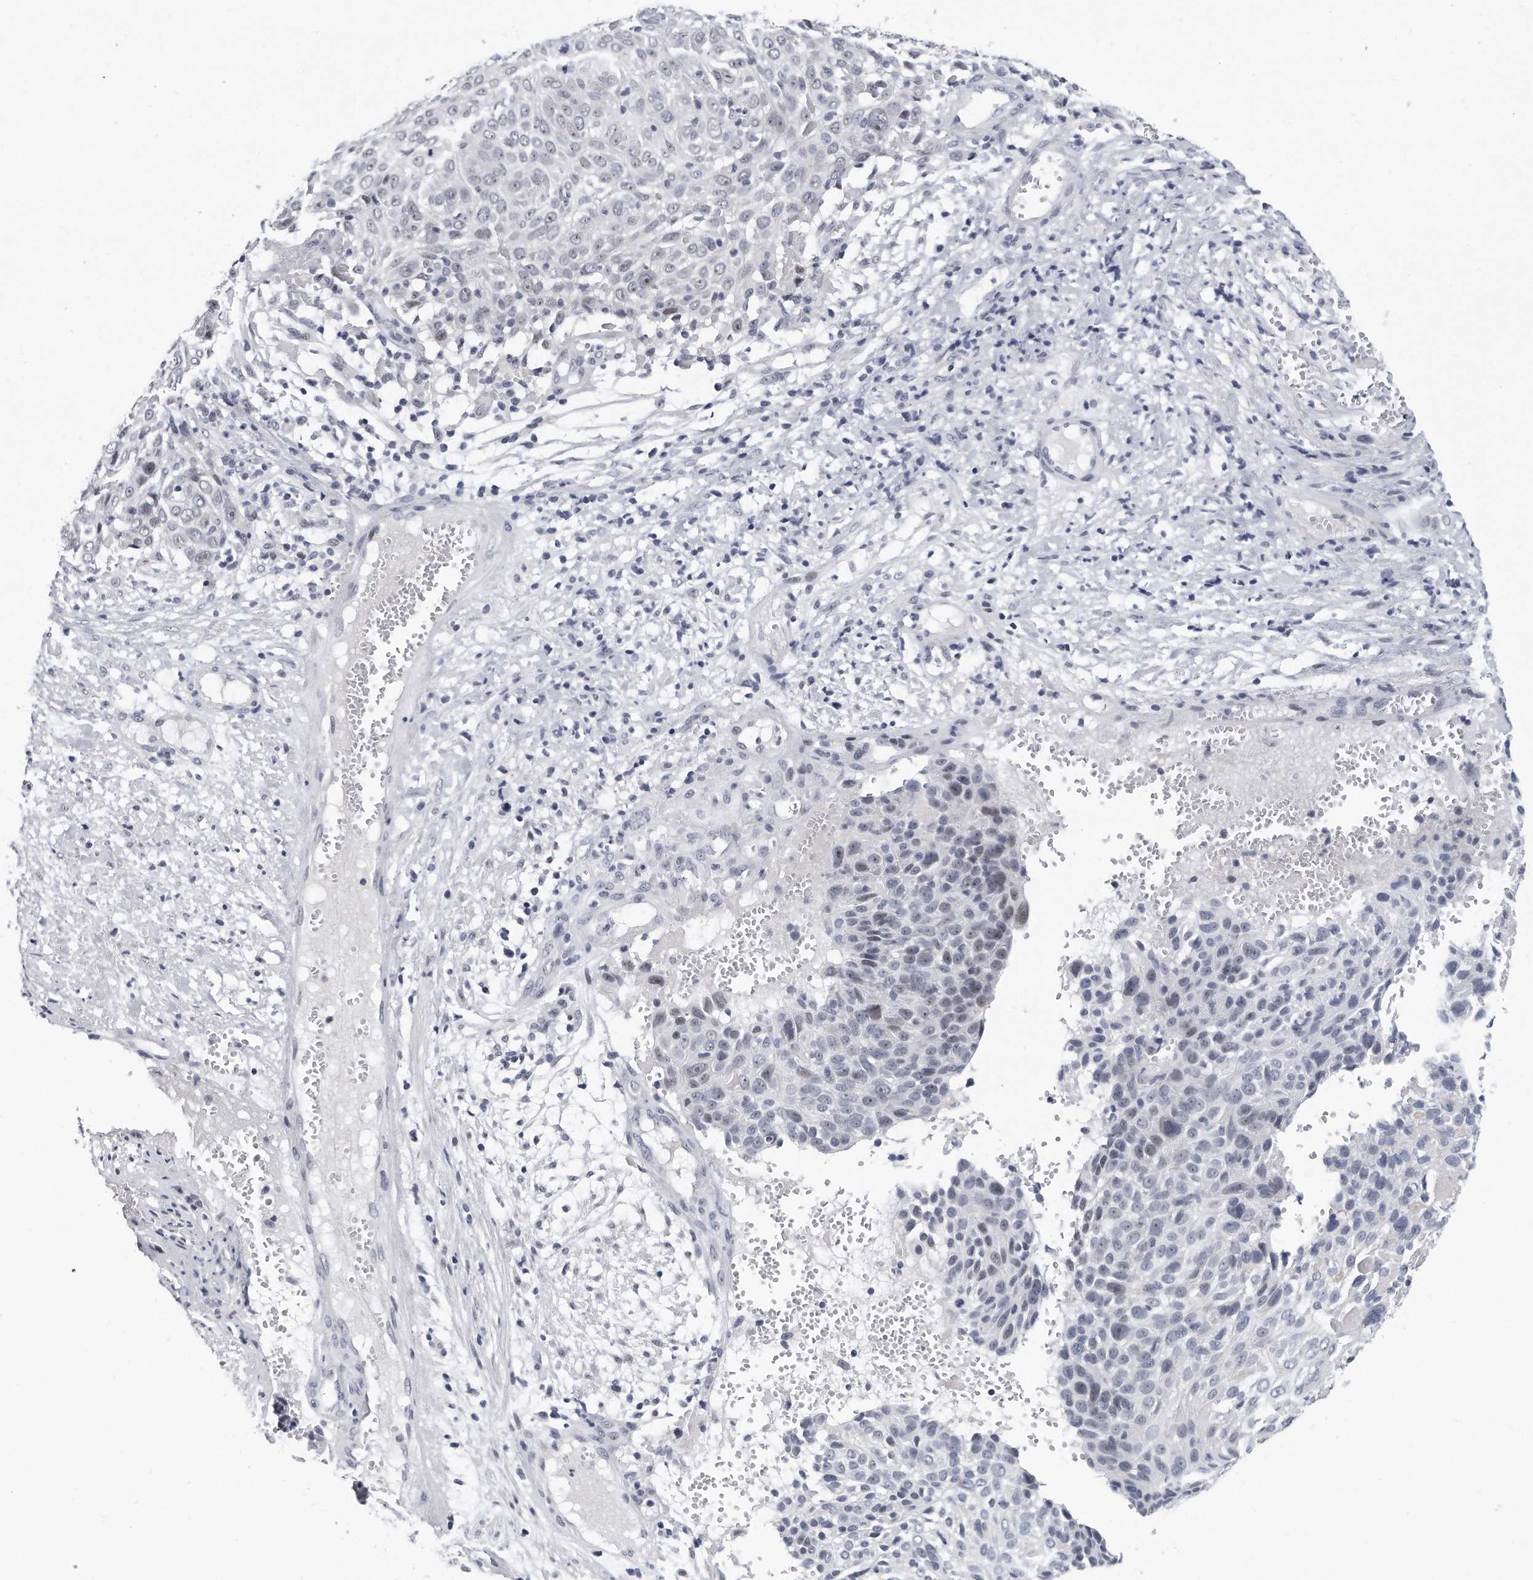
{"staining": {"intensity": "weak", "quantity": "25%-75%", "location": "nuclear"}, "tissue": "cervical cancer", "cell_type": "Tumor cells", "image_type": "cancer", "snomed": [{"axis": "morphology", "description": "Squamous cell carcinoma, NOS"}, {"axis": "topography", "description": "Cervix"}], "caption": "Cervical cancer stained with a protein marker exhibits weak staining in tumor cells.", "gene": "TFCP2L1", "patient": {"sex": "female", "age": 74}}